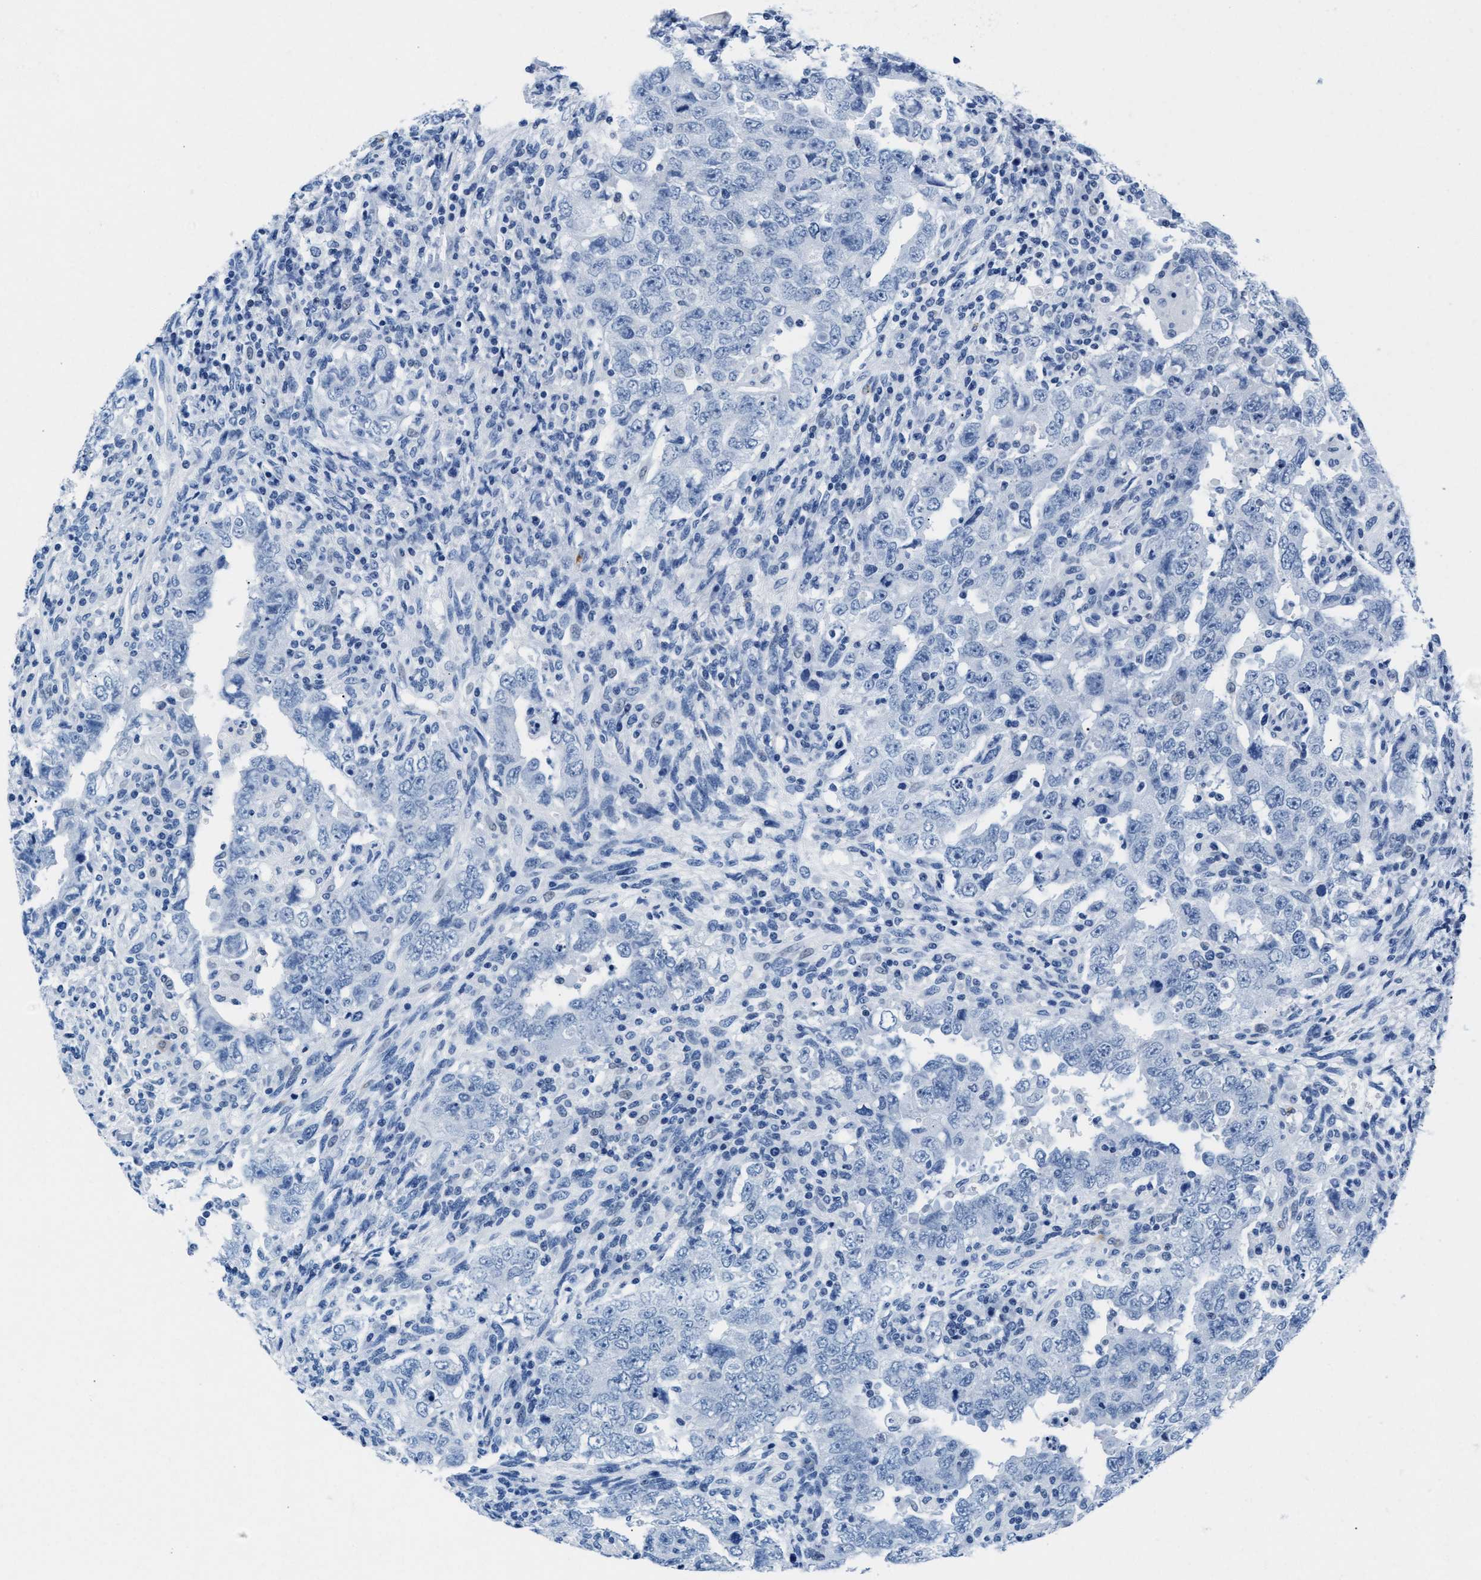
{"staining": {"intensity": "negative", "quantity": "none", "location": "none"}, "tissue": "testis cancer", "cell_type": "Tumor cells", "image_type": "cancer", "snomed": [{"axis": "morphology", "description": "Carcinoma, Embryonal, NOS"}, {"axis": "topography", "description": "Testis"}], "caption": "This photomicrograph is of embryonal carcinoma (testis) stained with IHC to label a protein in brown with the nuclei are counter-stained blue. There is no staining in tumor cells.", "gene": "MMP8", "patient": {"sex": "male", "age": 26}}